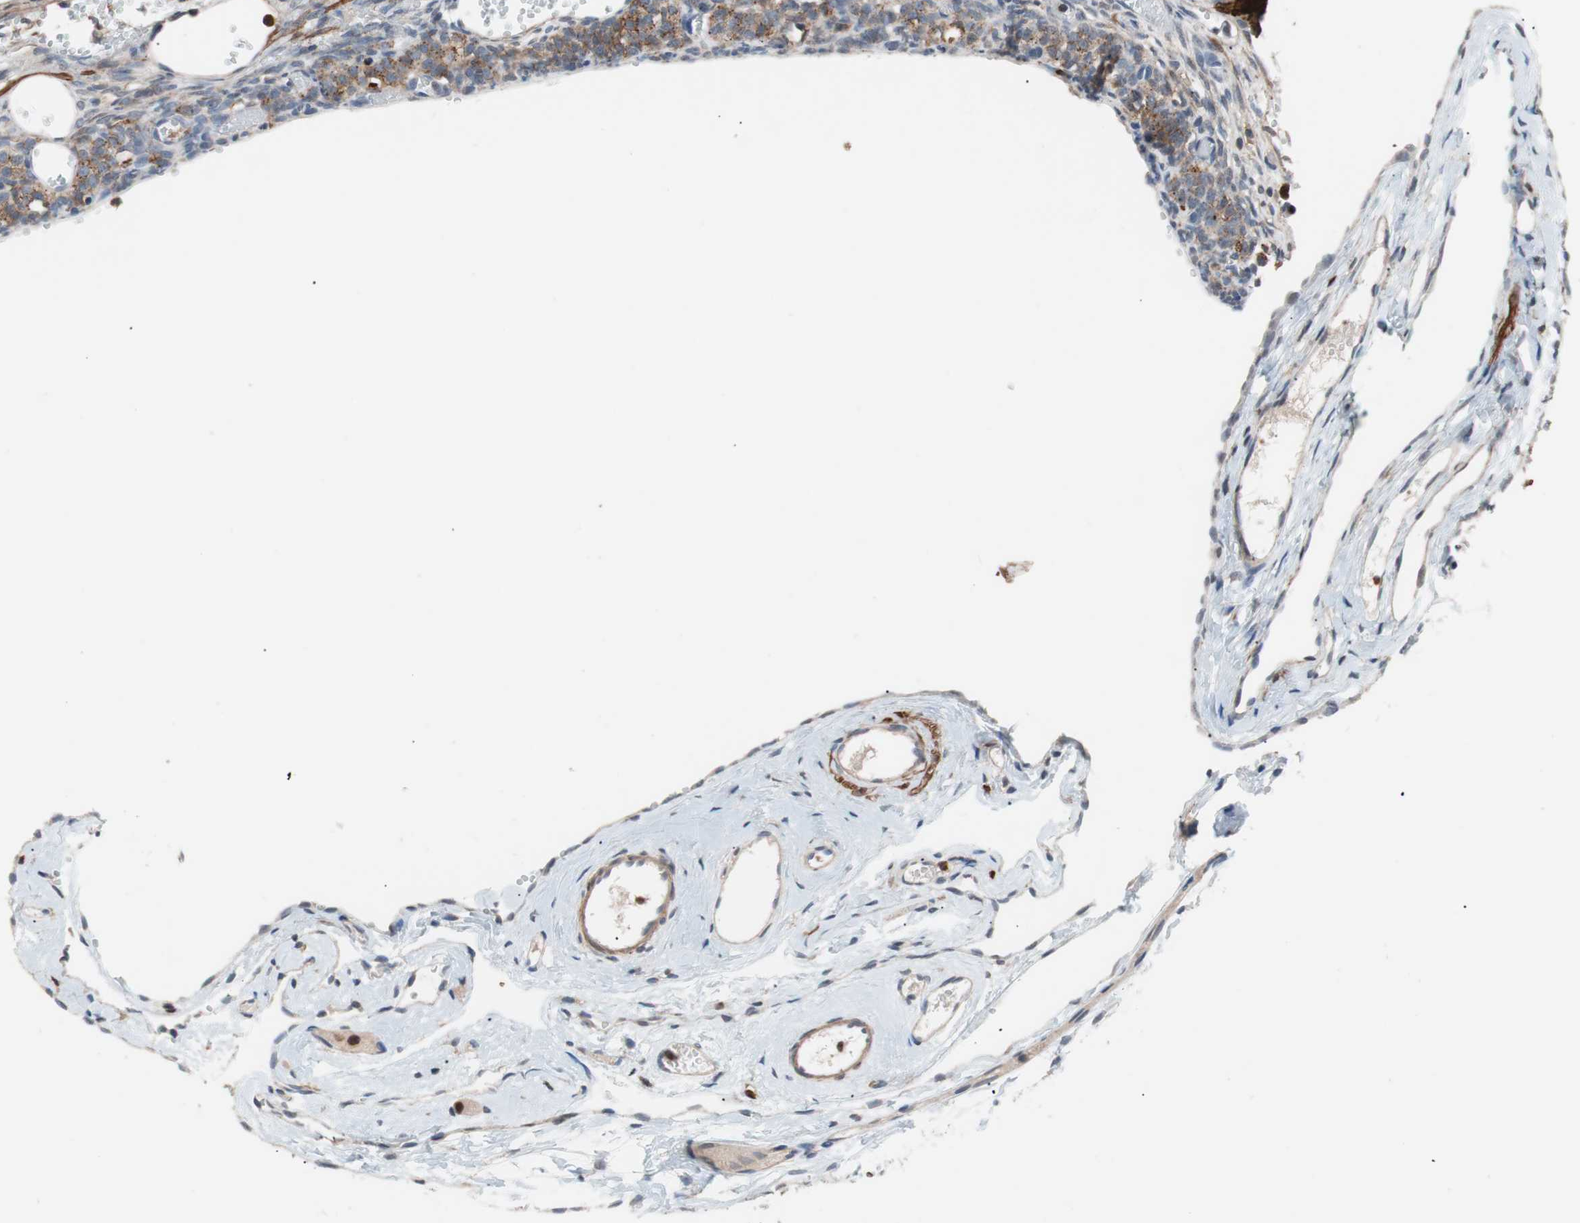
{"staining": {"intensity": "moderate", "quantity": "25%-75%", "location": "cytoplasmic/membranous"}, "tissue": "ovary", "cell_type": "Follicle cells", "image_type": "normal", "snomed": [{"axis": "morphology", "description": "Normal tissue, NOS"}, {"axis": "topography", "description": "Ovary"}], "caption": "IHC staining of normal ovary, which reveals medium levels of moderate cytoplasmic/membranous staining in about 25%-75% of follicle cells indicating moderate cytoplasmic/membranous protein positivity. The staining was performed using DAB (brown) for protein detection and nuclei were counterstained in hematoxylin (blue).", "gene": "LITAF", "patient": {"sex": "female", "age": 35}}